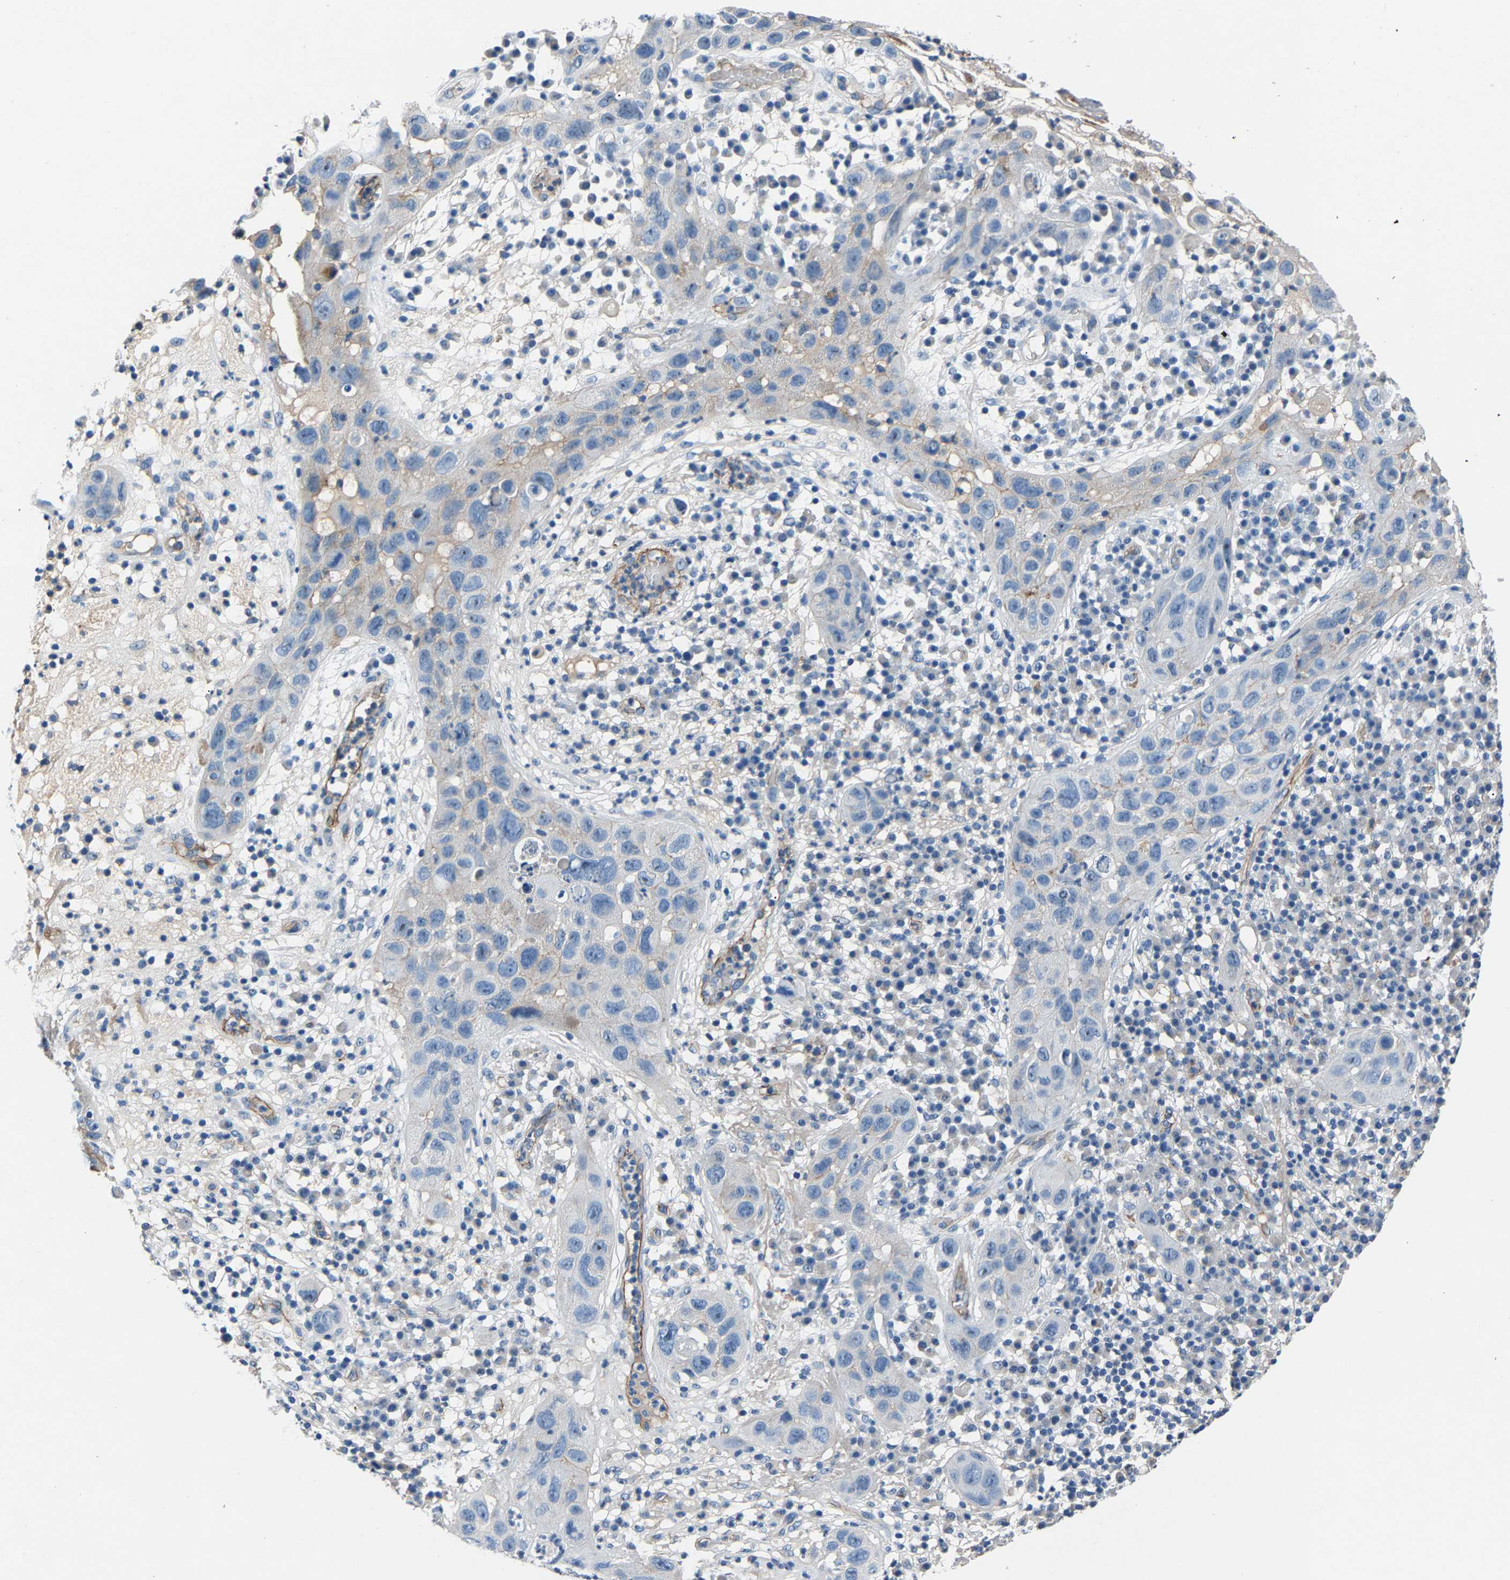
{"staining": {"intensity": "negative", "quantity": "none", "location": "none"}, "tissue": "skin cancer", "cell_type": "Tumor cells", "image_type": "cancer", "snomed": [{"axis": "morphology", "description": "Squamous cell carcinoma in situ, NOS"}, {"axis": "morphology", "description": "Squamous cell carcinoma, NOS"}, {"axis": "topography", "description": "Skin"}], "caption": "A high-resolution image shows immunohistochemistry staining of skin cancer (squamous cell carcinoma in situ), which exhibits no significant positivity in tumor cells. The staining is performed using DAB (3,3'-diaminobenzidine) brown chromogen with nuclei counter-stained in using hematoxylin.", "gene": "DNAAF5", "patient": {"sex": "male", "age": 93}}